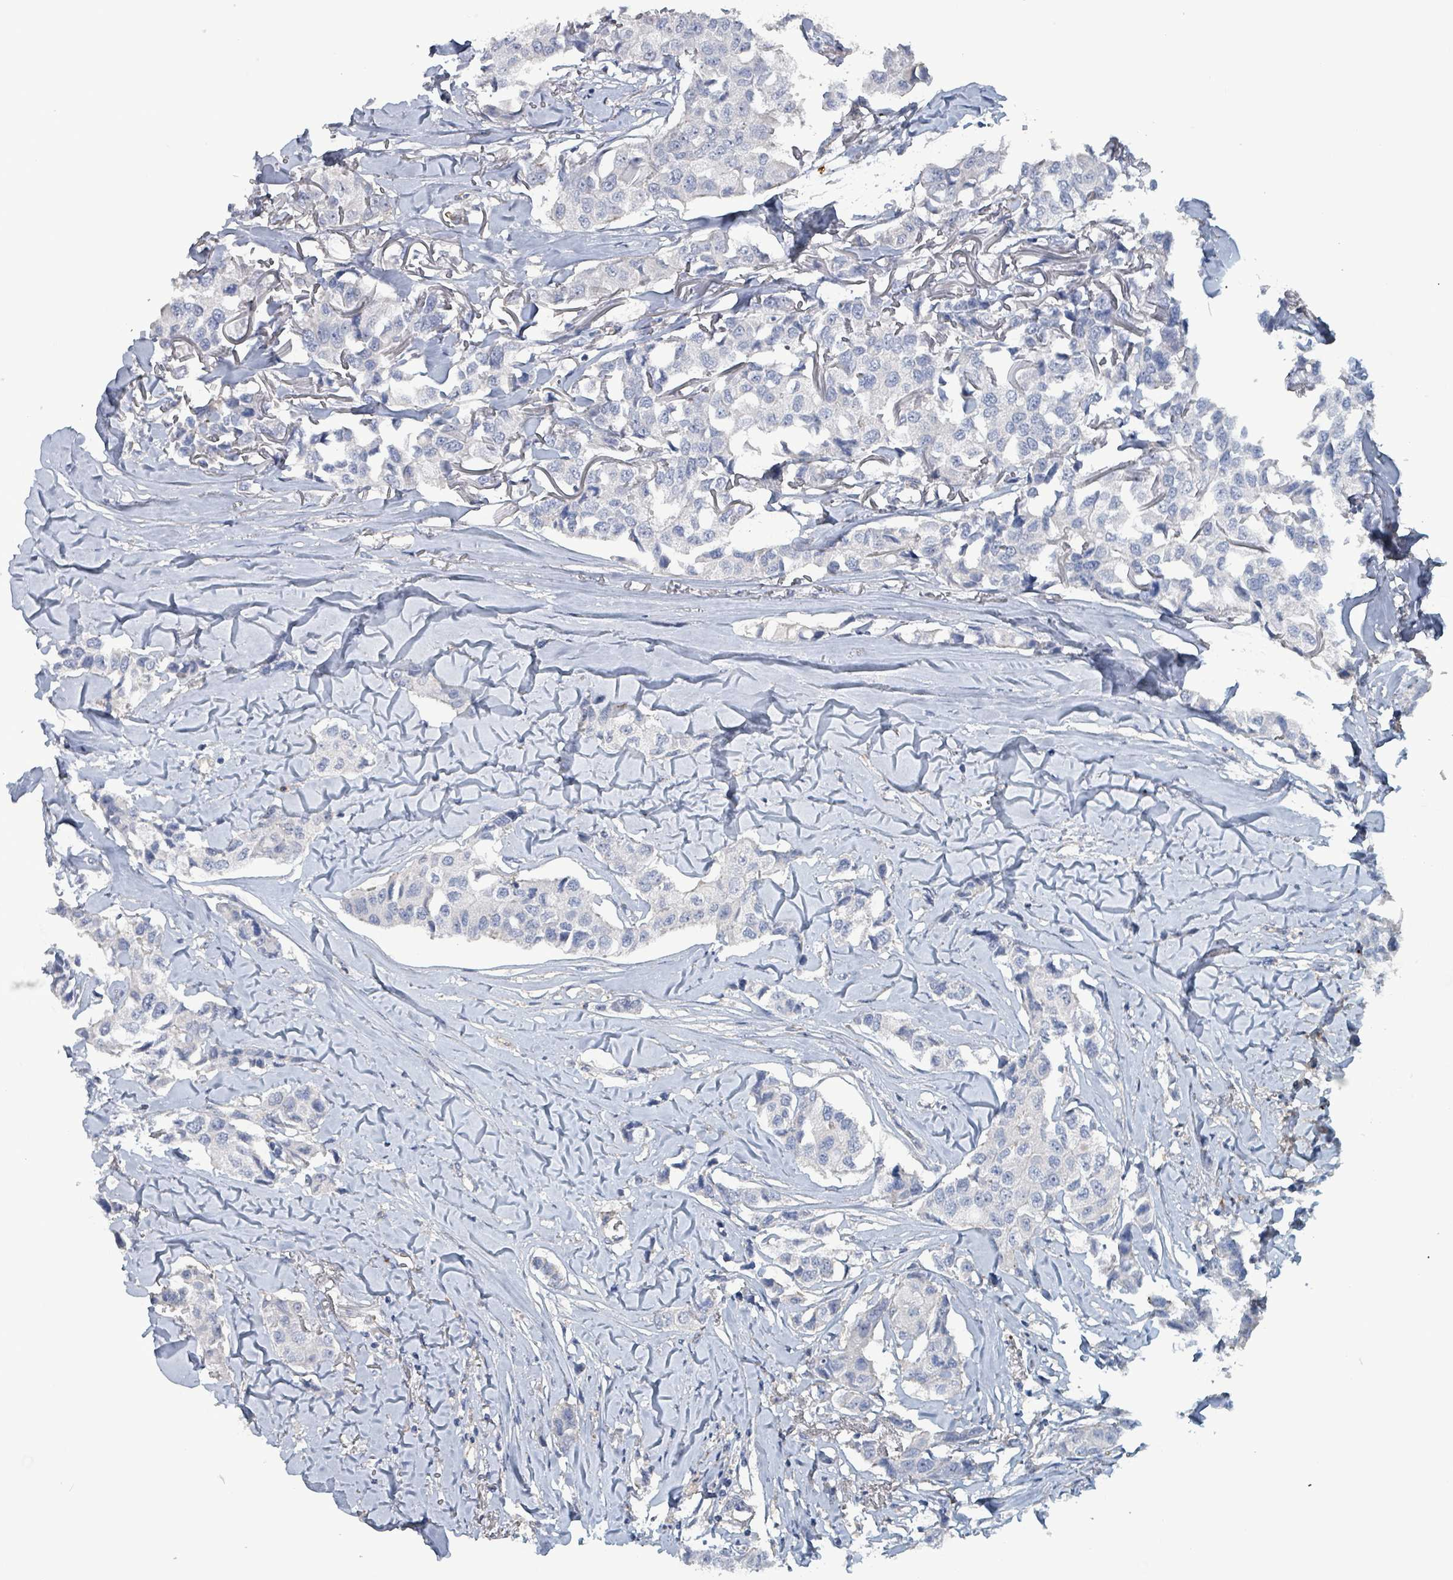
{"staining": {"intensity": "negative", "quantity": "none", "location": "none"}, "tissue": "breast cancer", "cell_type": "Tumor cells", "image_type": "cancer", "snomed": [{"axis": "morphology", "description": "Duct carcinoma"}, {"axis": "topography", "description": "Breast"}], "caption": "Tumor cells show no significant protein positivity in breast infiltrating ductal carcinoma.", "gene": "TAAR5", "patient": {"sex": "female", "age": 80}}